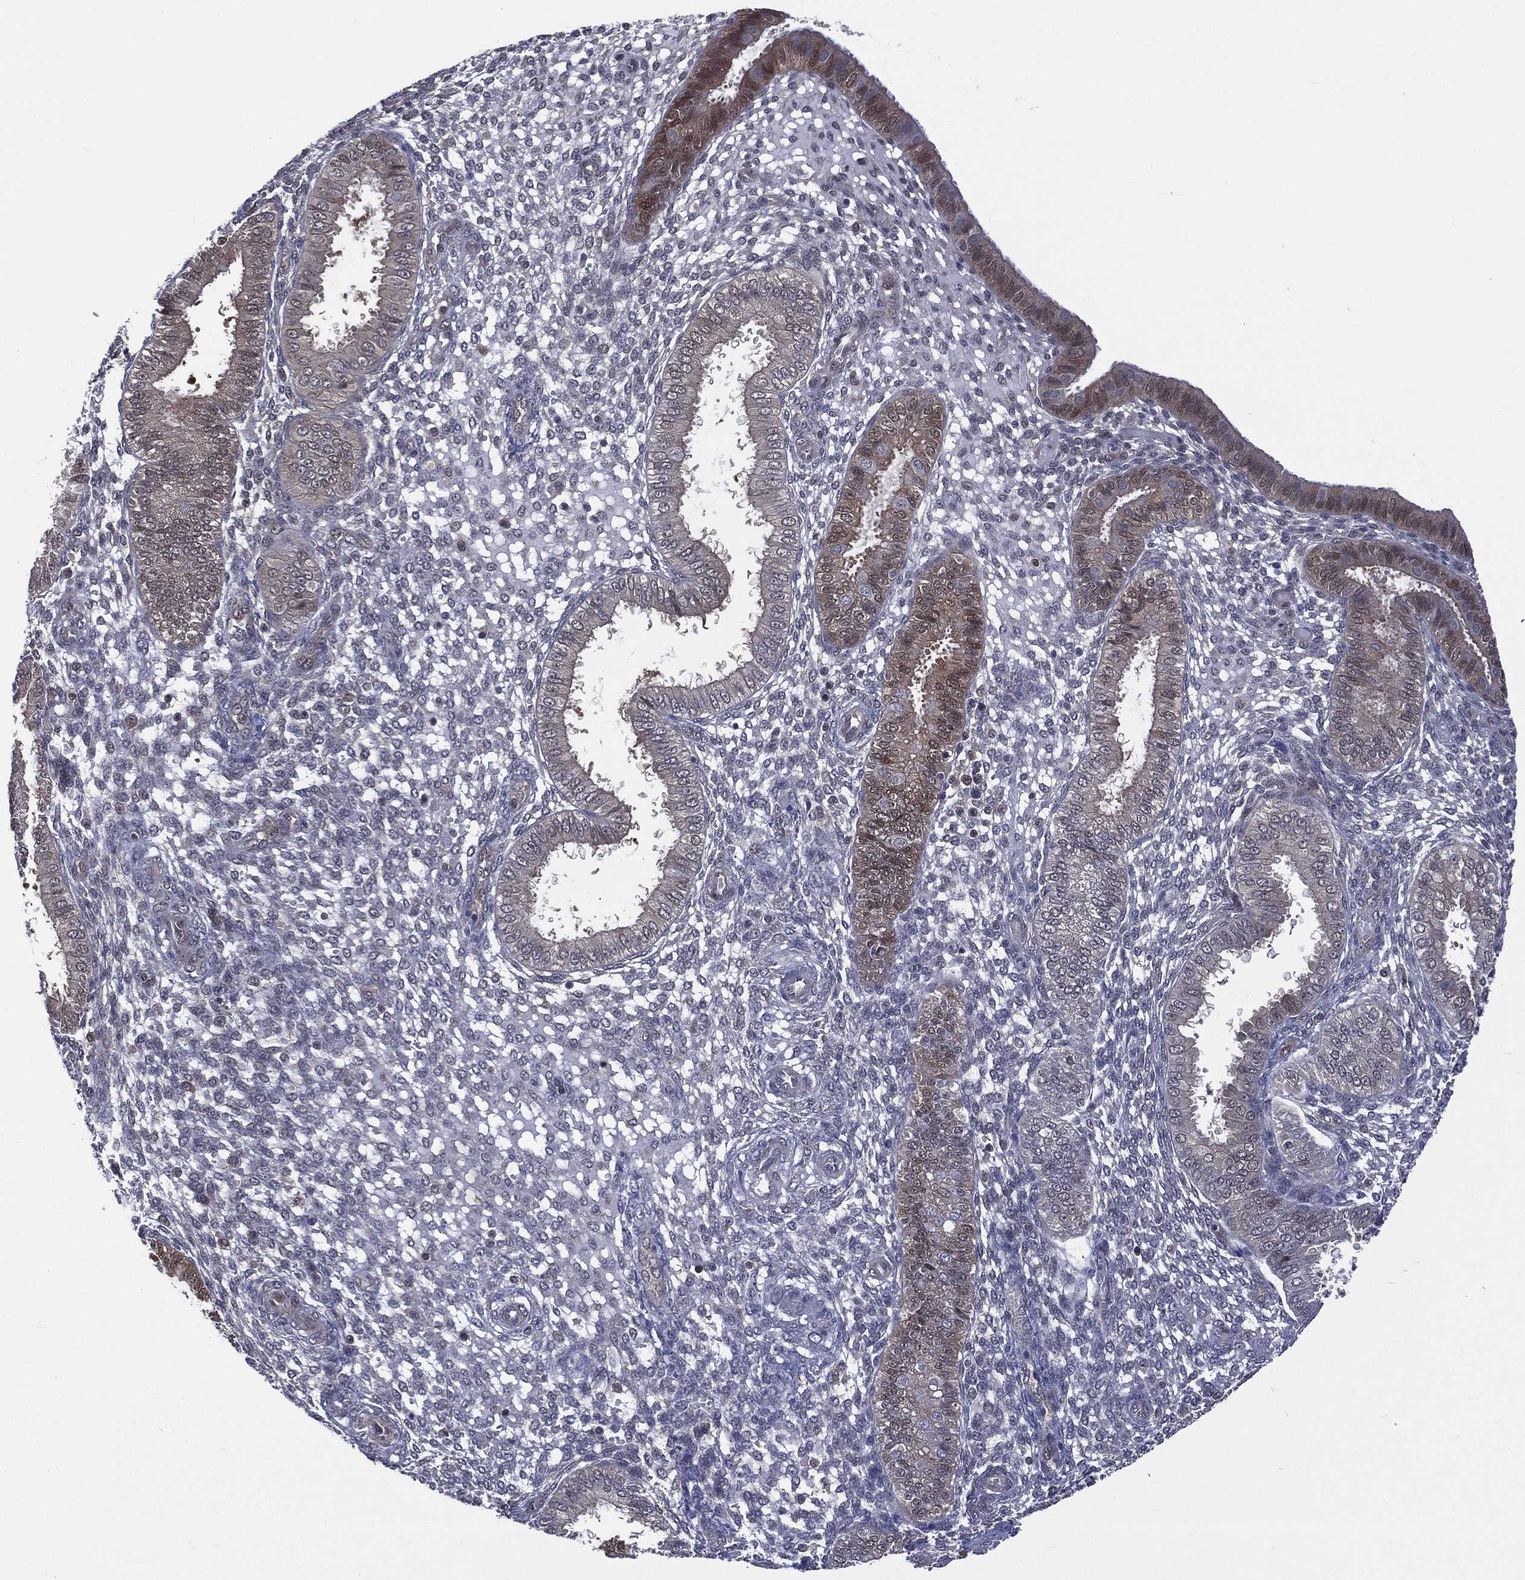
{"staining": {"intensity": "strong", "quantity": "<25%", "location": "nuclear"}, "tissue": "endometrium", "cell_type": "Cells in endometrial stroma", "image_type": "normal", "snomed": [{"axis": "morphology", "description": "Normal tissue, NOS"}, {"axis": "topography", "description": "Endometrium"}], "caption": "Immunohistochemical staining of unremarkable human endometrium exhibits strong nuclear protein positivity in approximately <25% of cells in endometrial stroma.", "gene": "MTAP", "patient": {"sex": "female", "age": 43}}